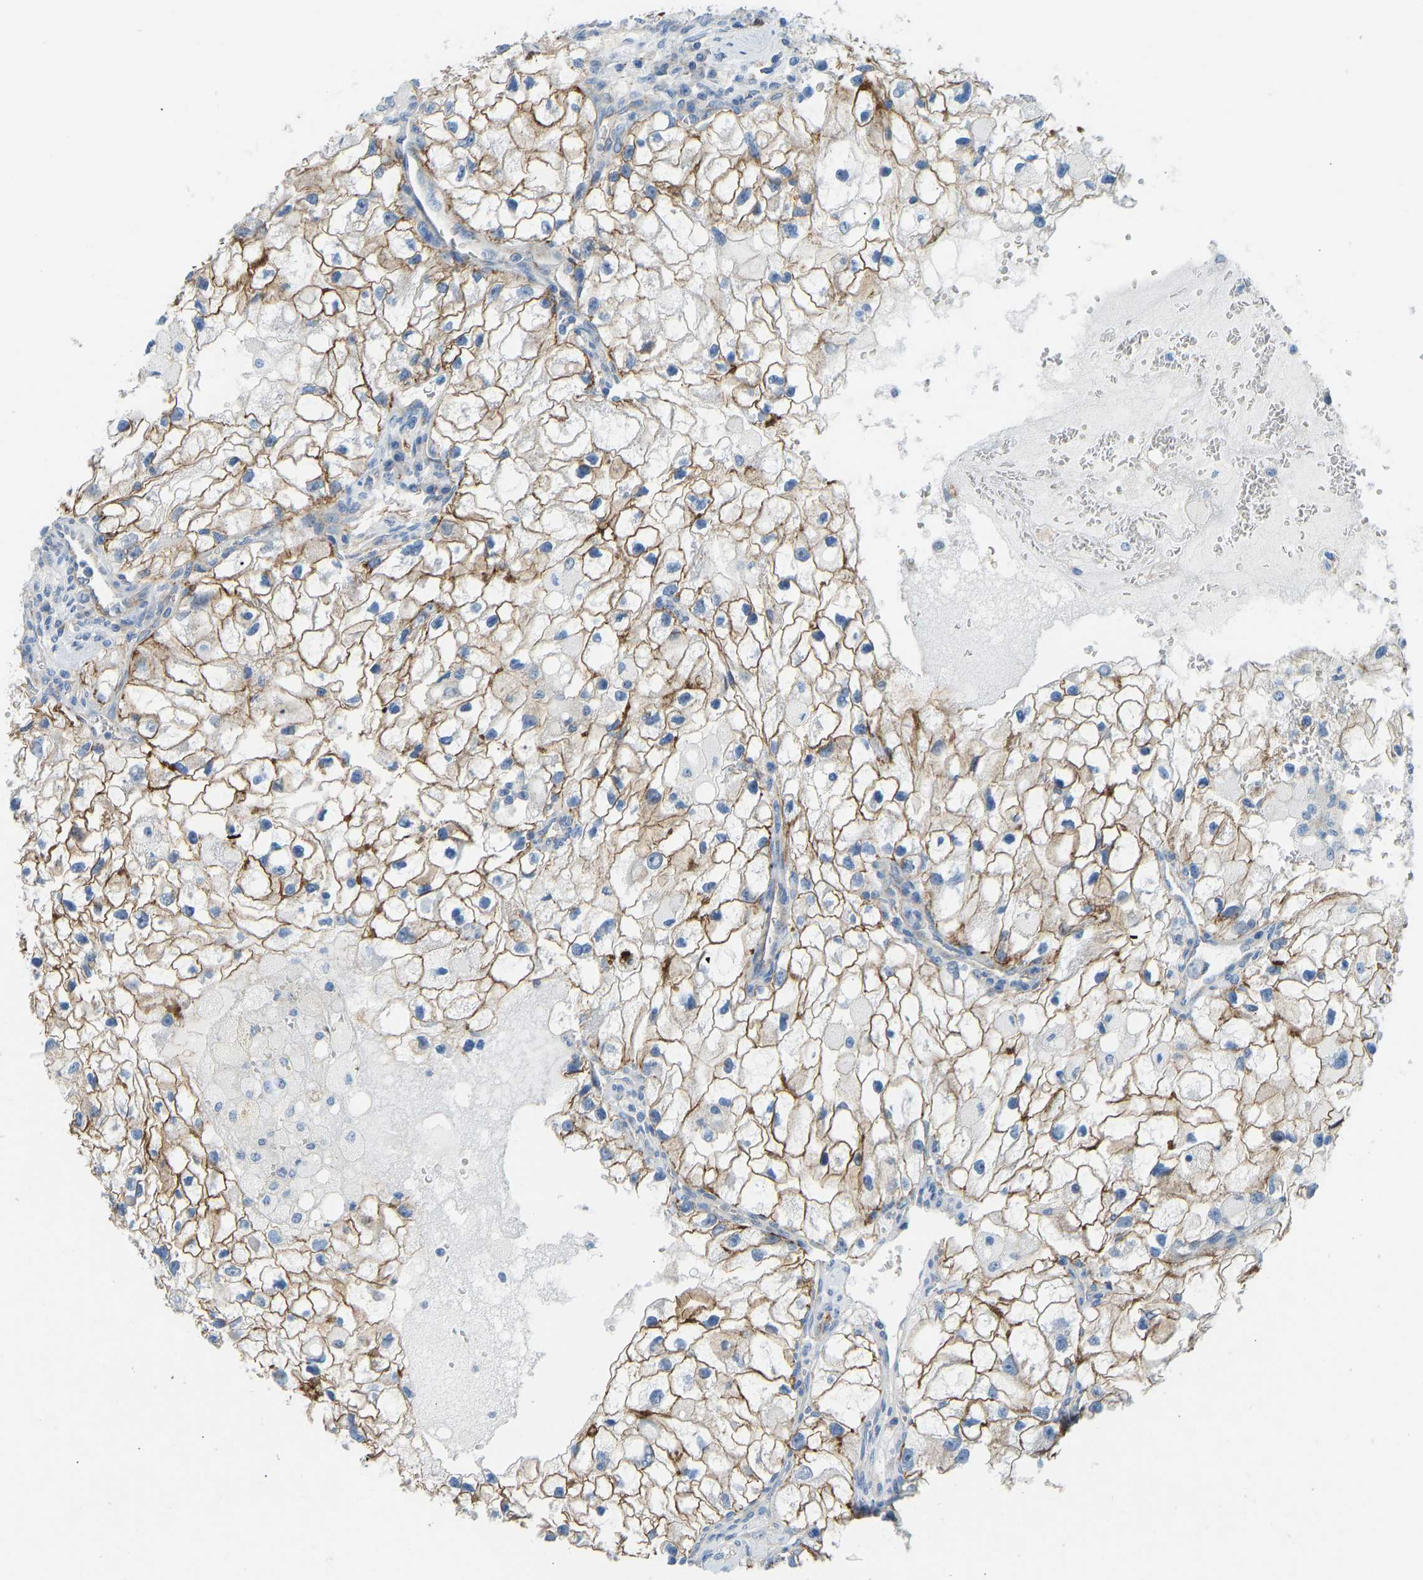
{"staining": {"intensity": "moderate", "quantity": ">75%", "location": "cytoplasmic/membranous"}, "tissue": "renal cancer", "cell_type": "Tumor cells", "image_type": "cancer", "snomed": [{"axis": "morphology", "description": "Adenocarcinoma, NOS"}, {"axis": "topography", "description": "Kidney"}], "caption": "A photomicrograph showing moderate cytoplasmic/membranous positivity in approximately >75% of tumor cells in renal adenocarcinoma, as visualized by brown immunohistochemical staining.", "gene": "ATP1A1", "patient": {"sex": "female", "age": 70}}